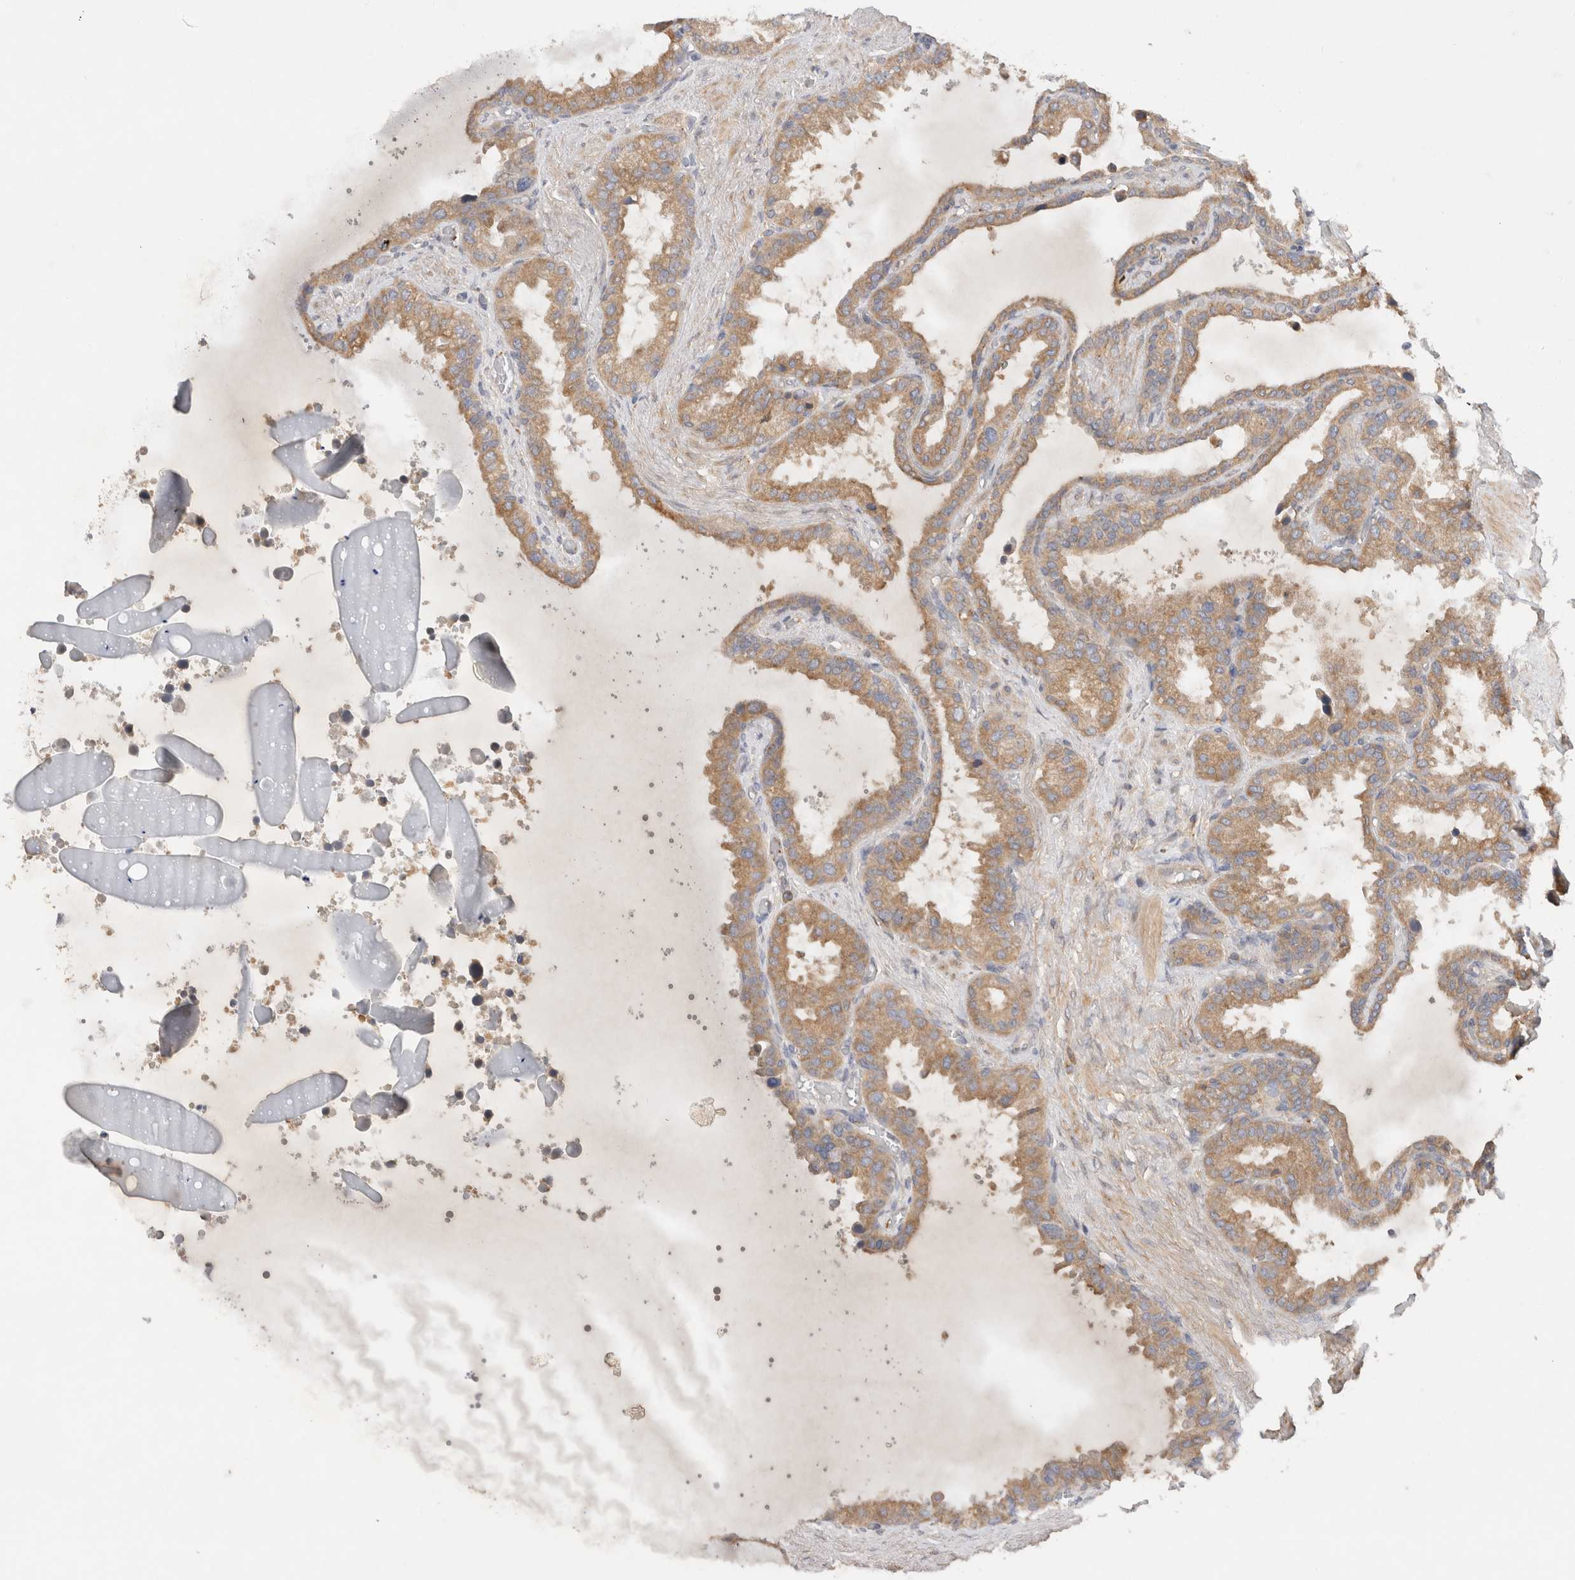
{"staining": {"intensity": "moderate", "quantity": ">75%", "location": "cytoplasmic/membranous"}, "tissue": "seminal vesicle", "cell_type": "Glandular cells", "image_type": "normal", "snomed": [{"axis": "morphology", "description": "Normal tissue, NOS"}, {"axis": "topography", "description": "Seminal veicle"}], "caption": "The image exhibits staining of unremarkable seminal vesicle, revealing moderate cytoplasmic/membranous protein staining (brown color) within glandular cells.", "gene": "C8orf44", "patient": {"sex": "male", "age": 46}}